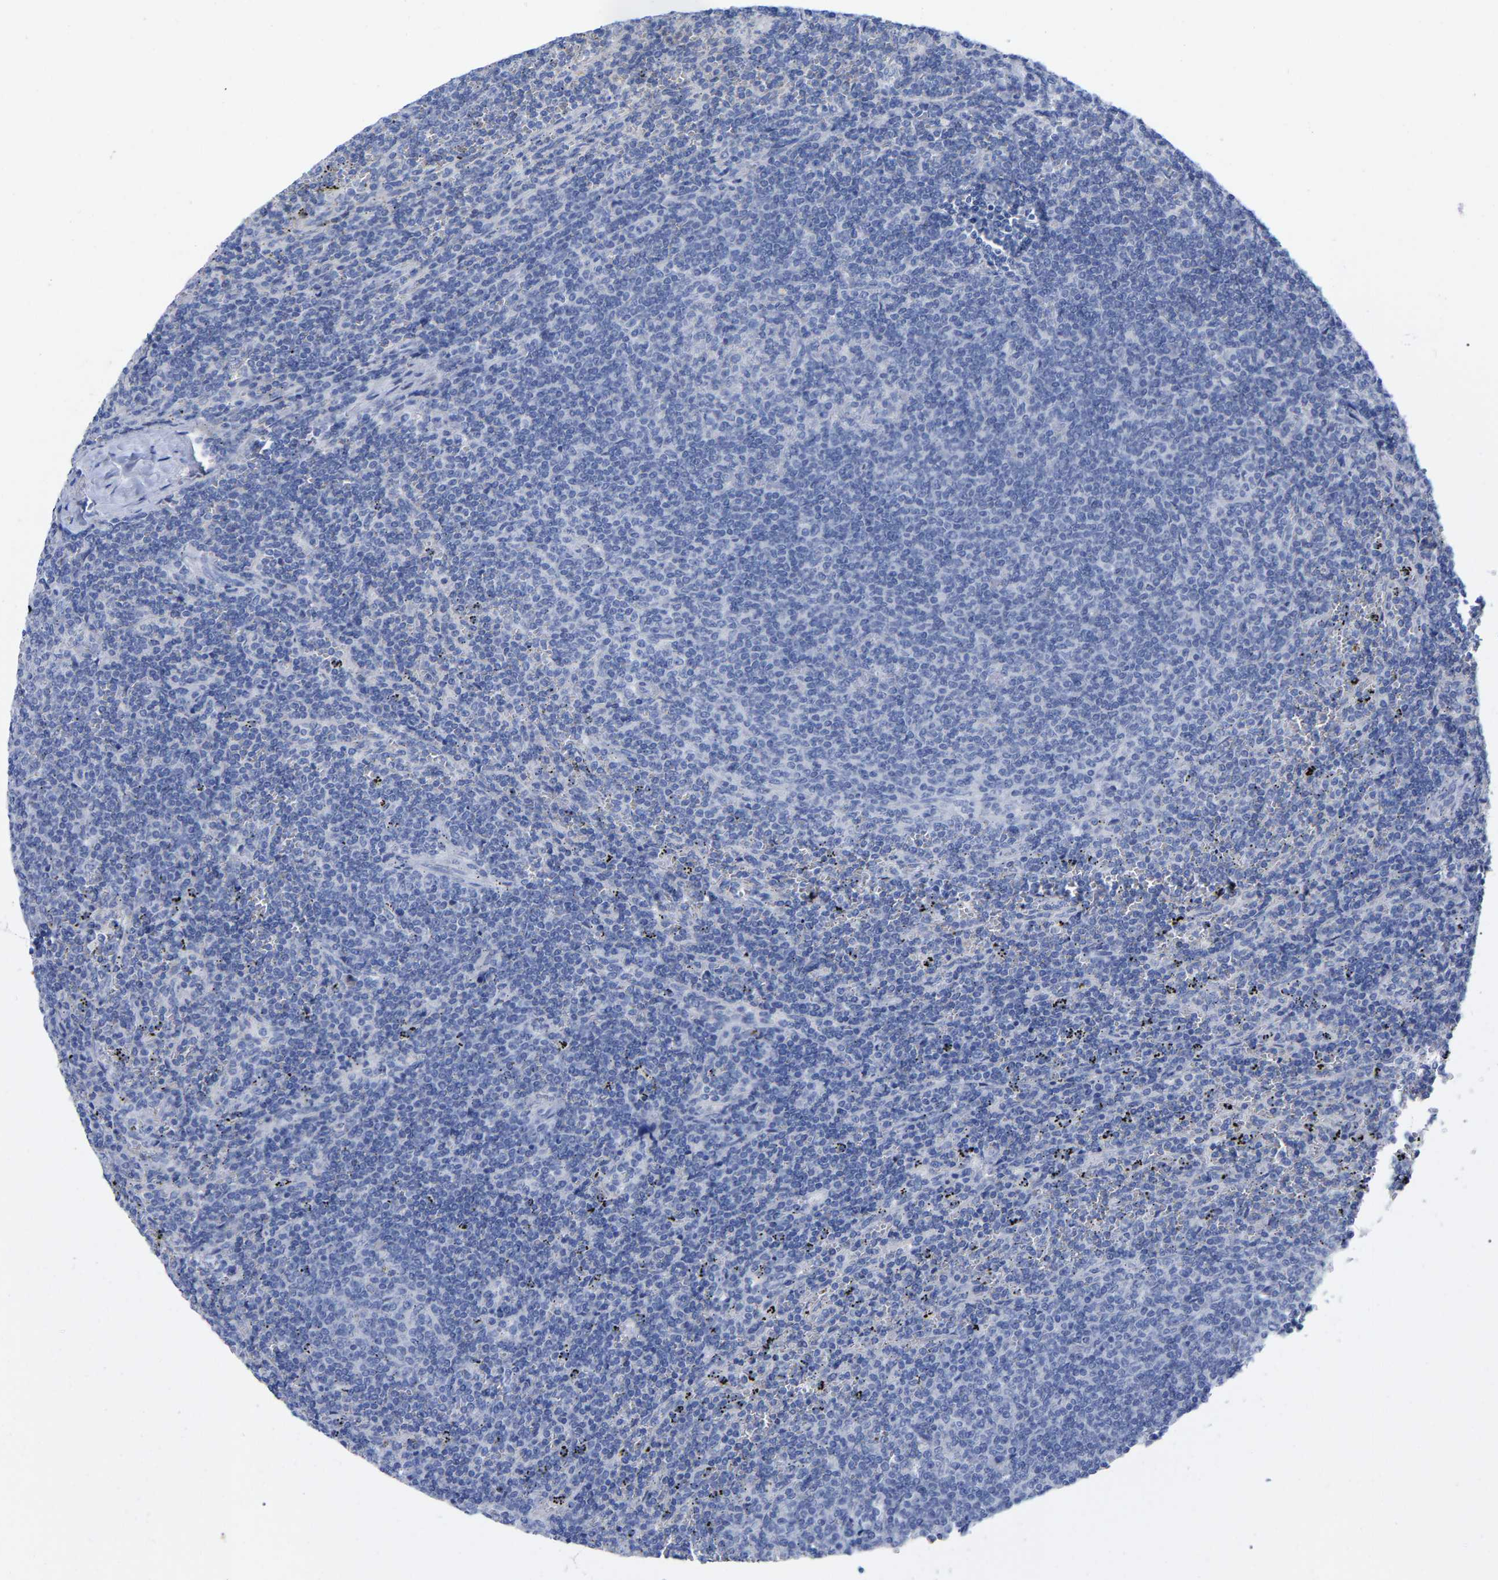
{"staining": {"intensity": "negative", "quantity": "none", "location": "none"}, "tissue": "lymphoma", "cell_type": "Tumor cells", "image_type": "cancer", "snomed": [{"axis": "morphology", "description": "Malignant lymphoma, non-Hodgkin's type, Low grade"}, {"axis": "topography", "description": "Spleen"}], "caption": "A high-resolution photomicrograph shows immunohistochemistry (IHC) staining of lymphoma, which displays no significant staining in tumor cells. (DAB immunohistochemistry, high magnification).", "gene": "HAPLN1", "patient": {"sex": "female", "age": 50}}